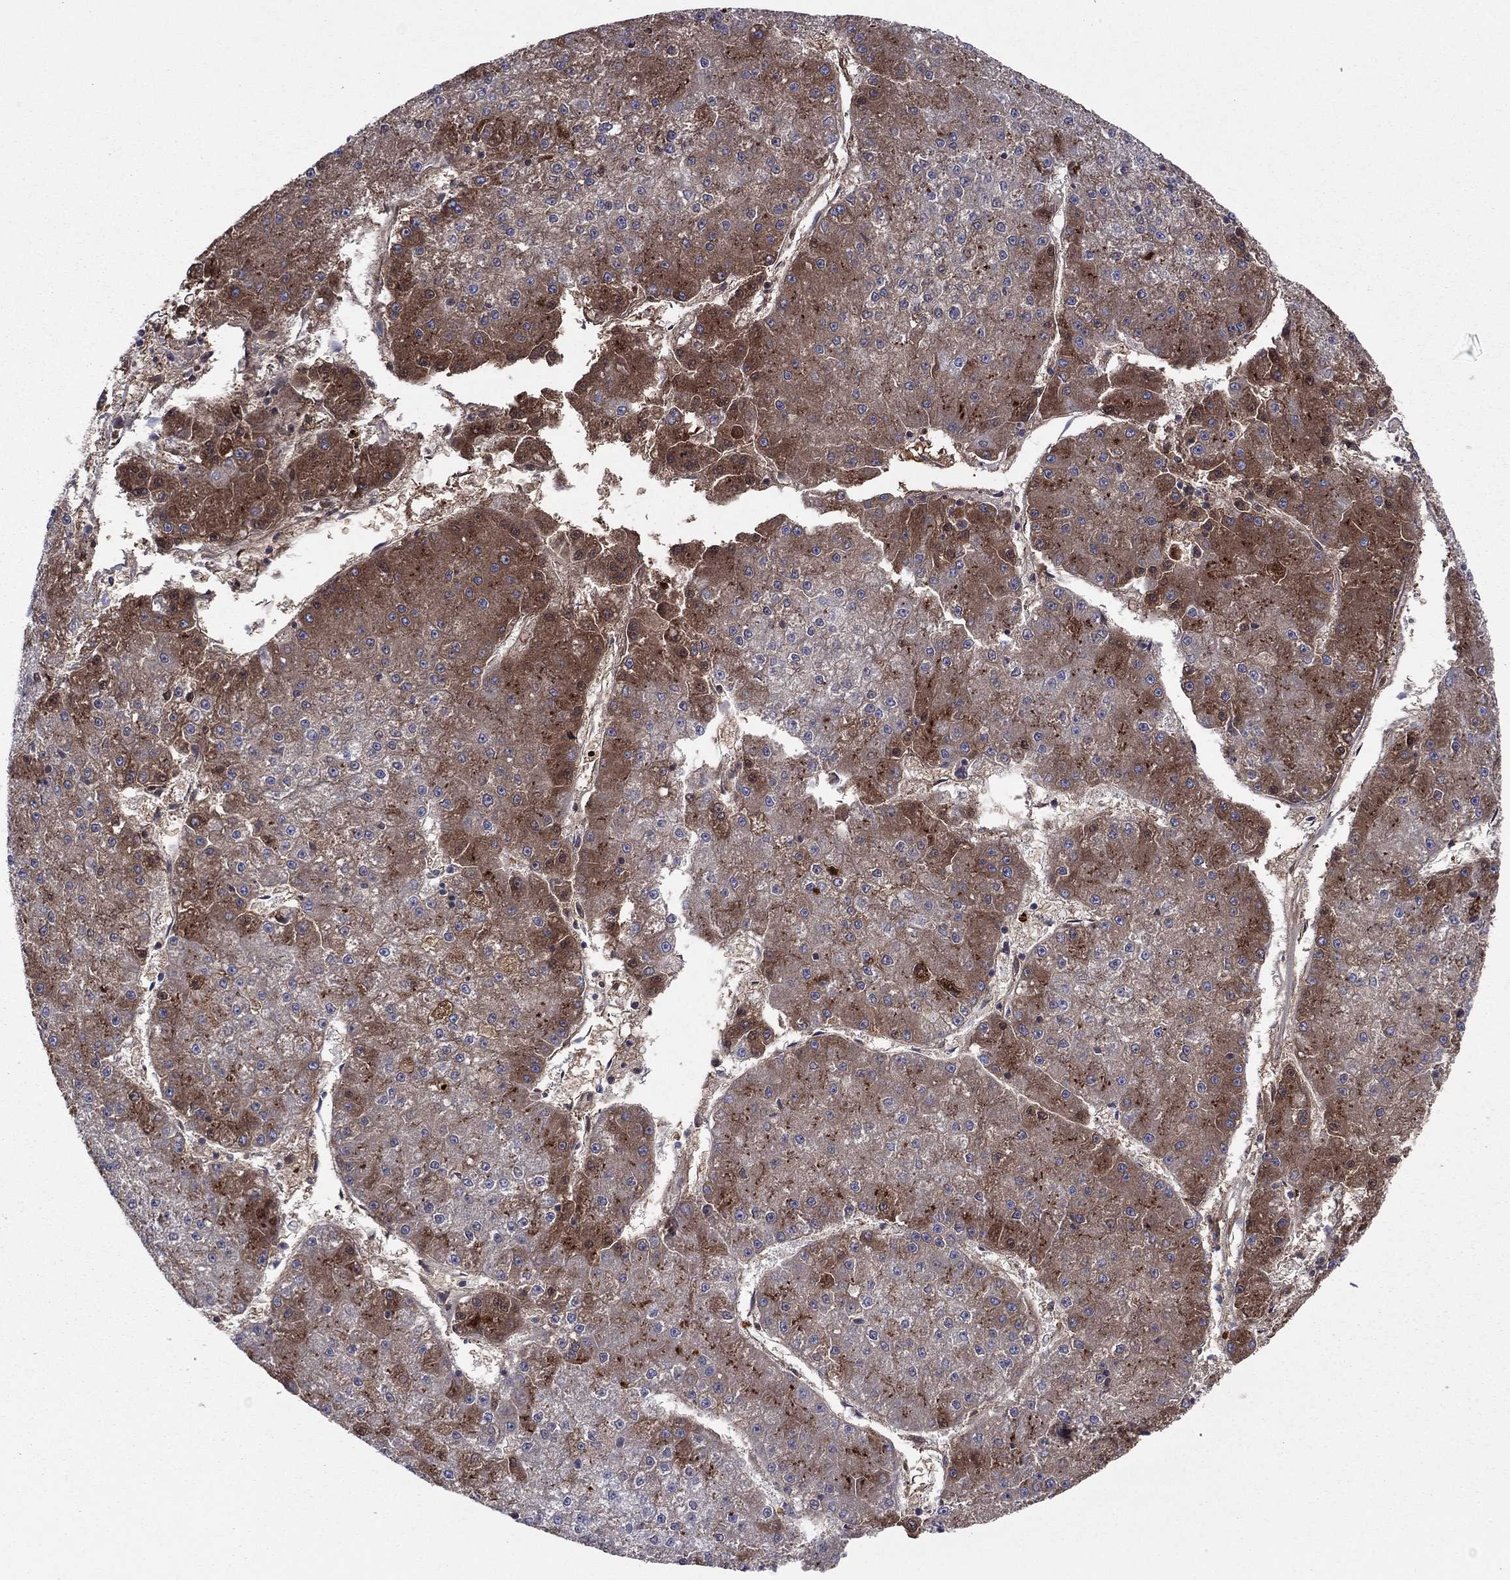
{"staining": {"intensity": "moderate", "quantity": "25%-75%", "location": "cytoplasmic/membranous"}, "tissue": "liver cancer", "cell_type": "Tumor cells", "image_type": "cancer", "snomed": [{"axis": "morphology", "description": "Carcinoma, Hepatocellular, NOS"}, {"axis": "topography", "description": "Liver"}], "caption": "Hepatocellular carcinoma (liver) tissue demonstrates moderate cytoplasmic/membranous staining in approximately 25%-75% of tumor cells", "gene": "HPX", "patient": {"sex": "male", "age": 73}}